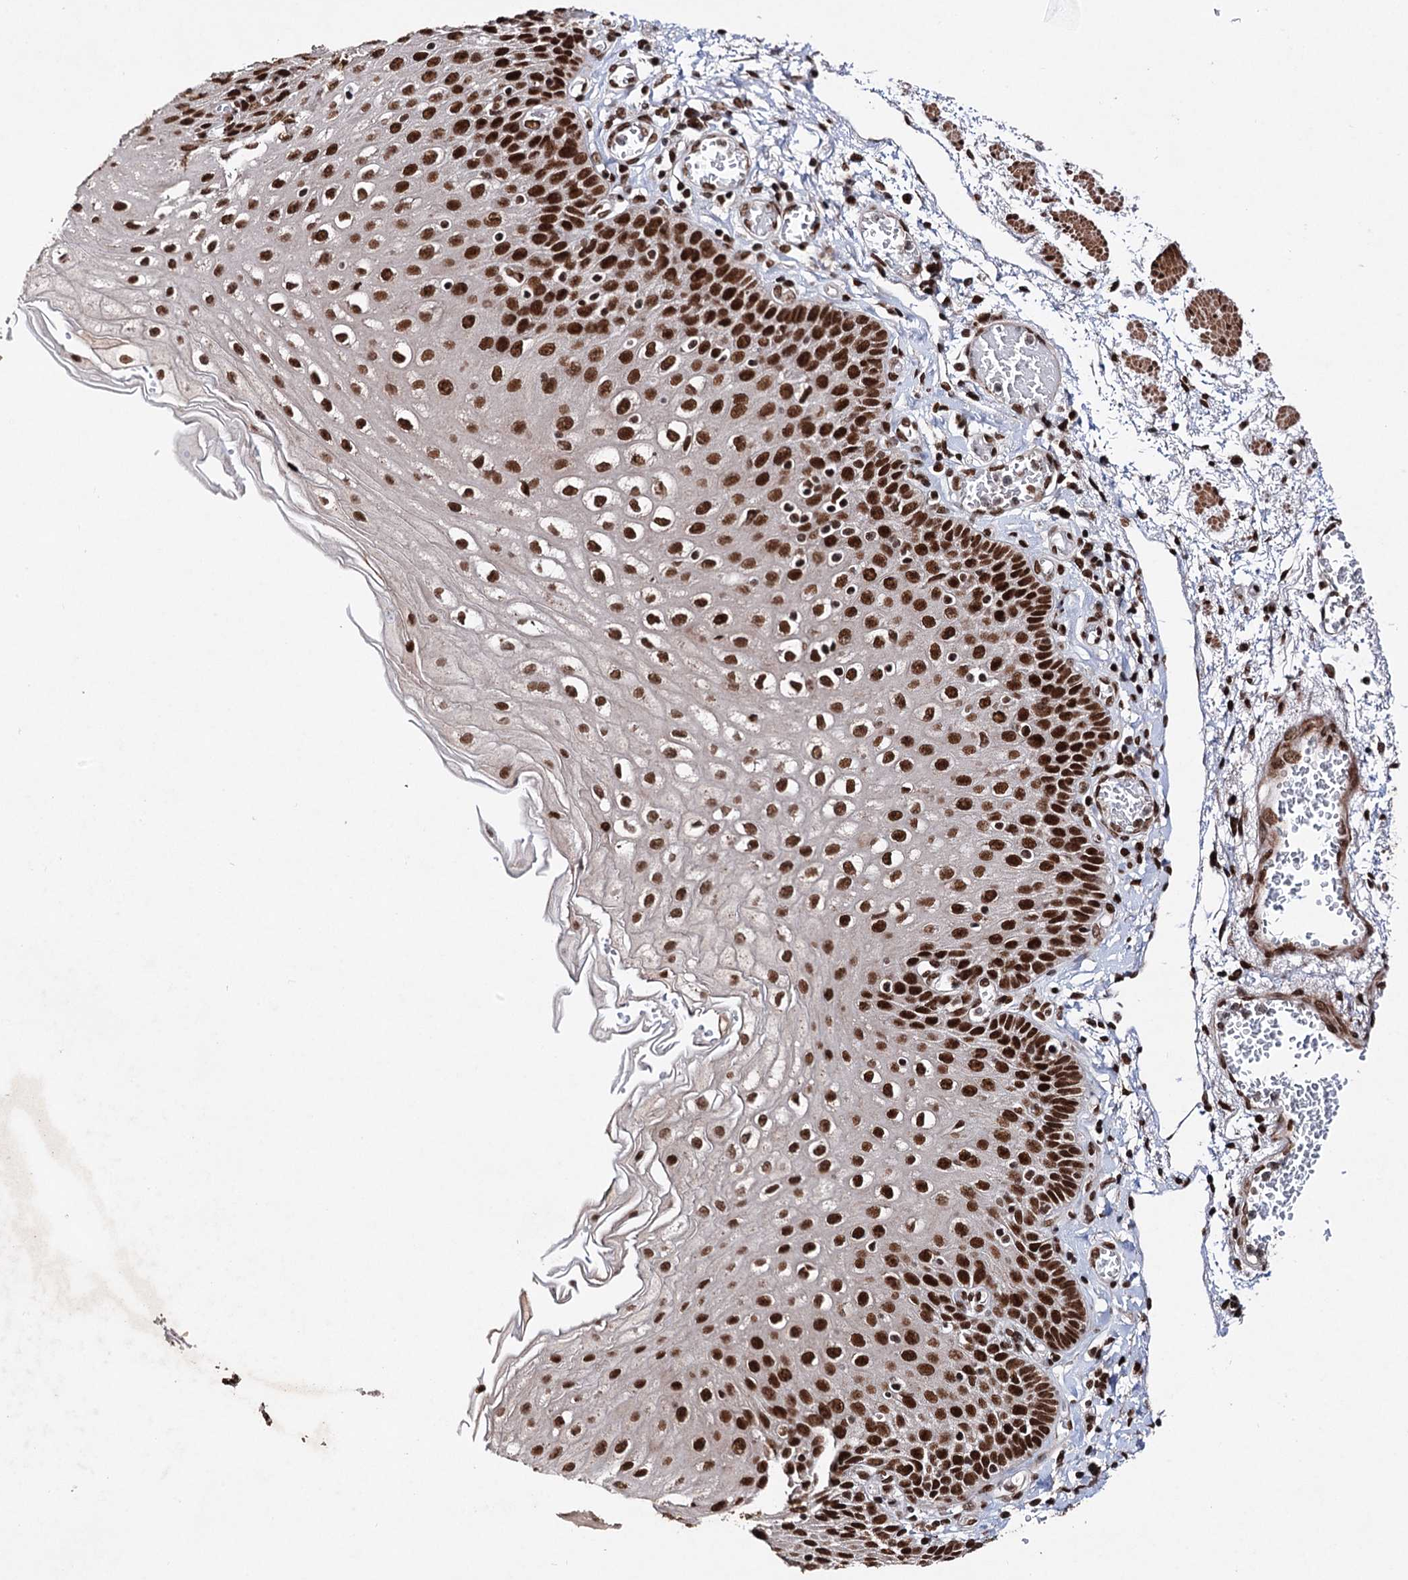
{"staining": {"intensity": "strong", "quantity": ">75%", "location": "nuclear"}, "tissue": "esophagus", "cell_type": "Squamous epithelial cells", "image_type": "normal", "snomed": [{"axis": "morphology", "description": "Normal tissue, NOS"}, {"axis": "topography", "description": "Esophagus"}], "caption": "Strong nuclear protein positivity is appreciated in approximately >75% of squamous epithelial cells in esophagus. (brown staining indicates protein expression, while blue staining denotes nuclei).", "gene": "MATR3", "patient": {"sex": "male", "age": 81}}